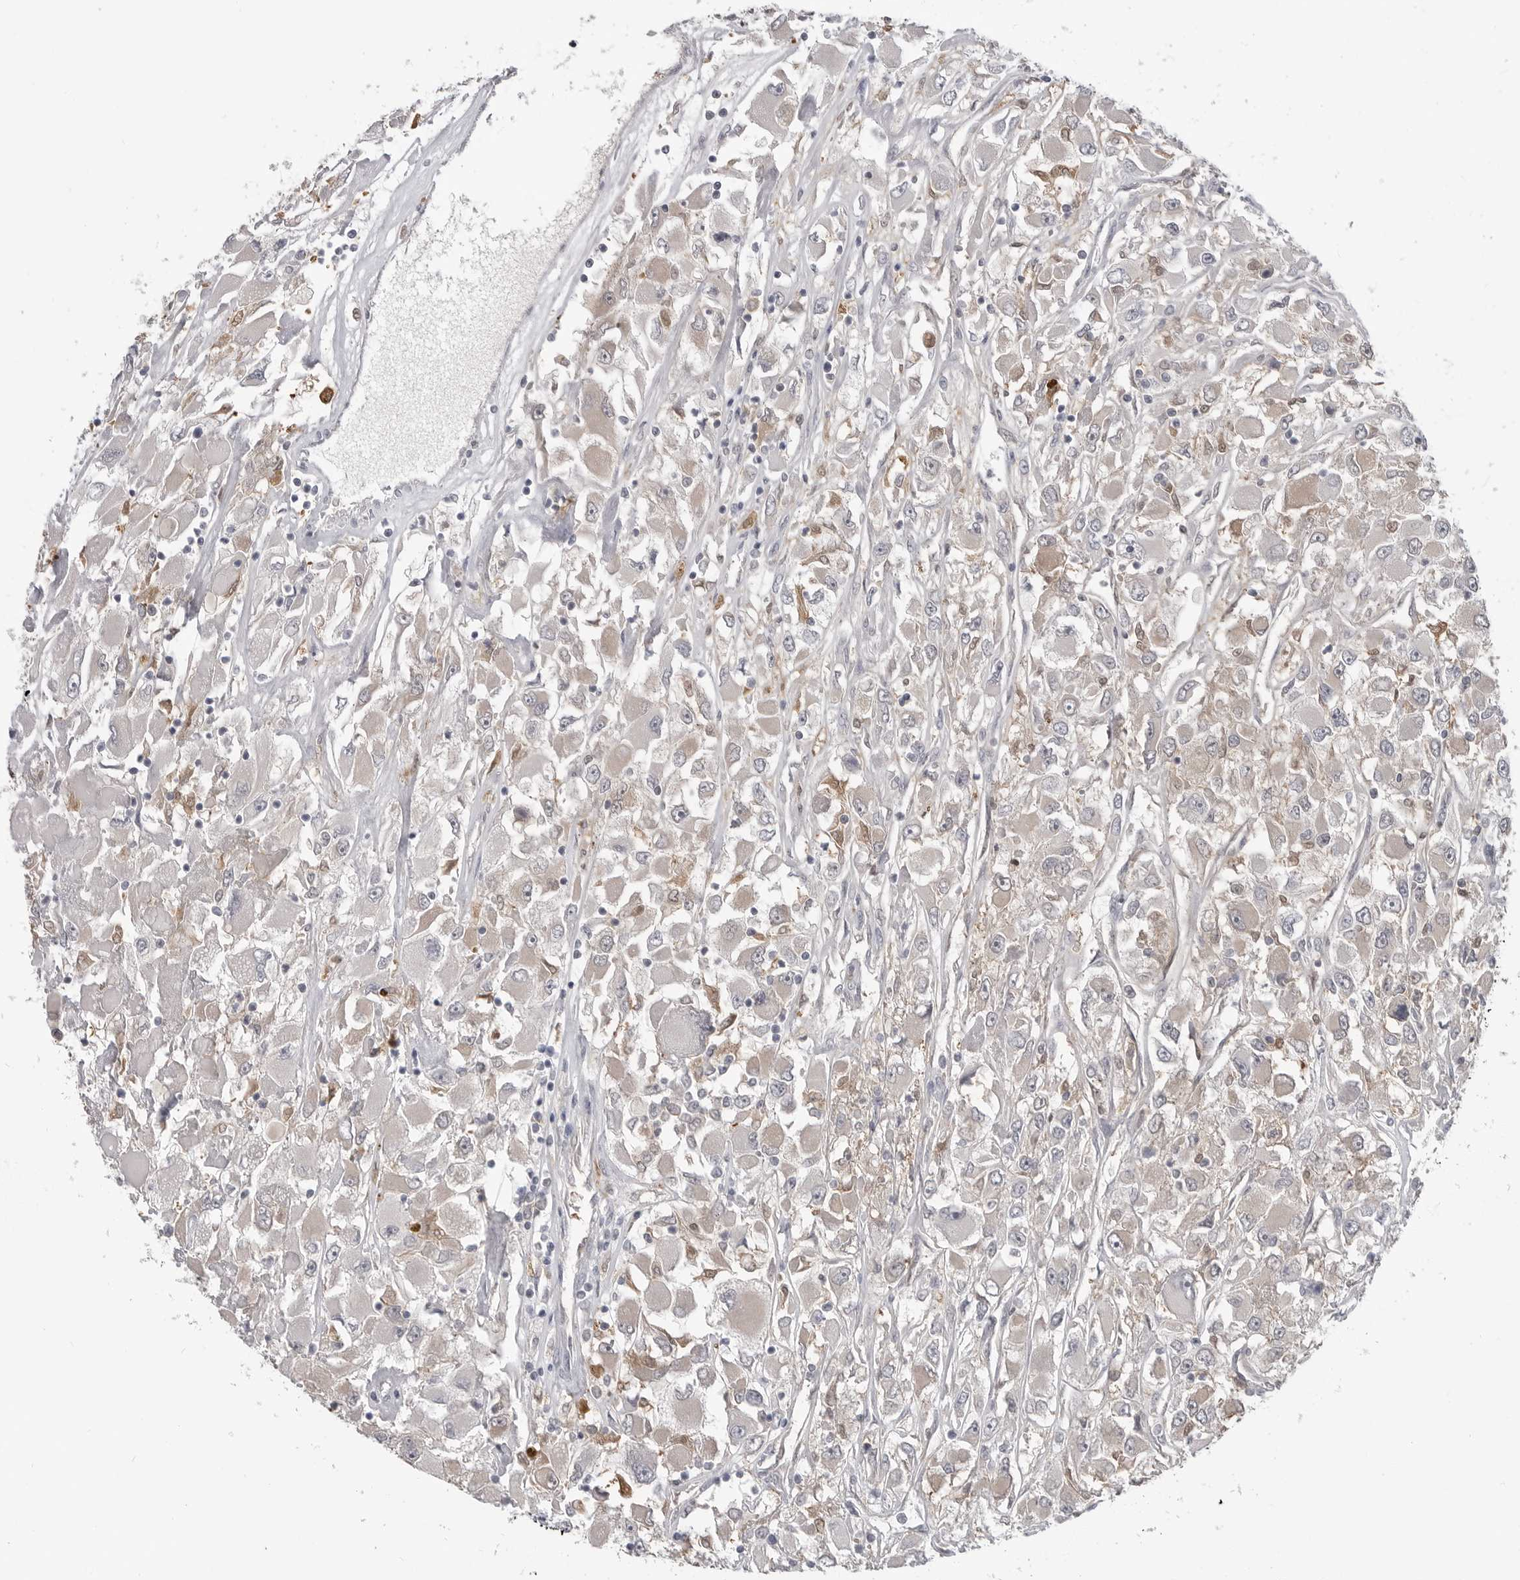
{"staining": {"intensity": "weak", "quantity": "<25%", "location": "cytoplasmic/membranous"}, "tissue": "renal cancer", "cell_type": "Tumor cells", "image_type": "cancer", "snomed": [{"axis": "morphology", "description": "Adenocarcinoma, NOS"}, {"axis": "topography", "description": "Kidney"}], "caption": "An image of human adenocarcinoma (renal) is negative for staining in tumor cells. (Immunohistochemistry (ihc), brightfield microscopy, high magnification).", "gene": "PNPO", "patient": {"sex": "female", "age": 52}}